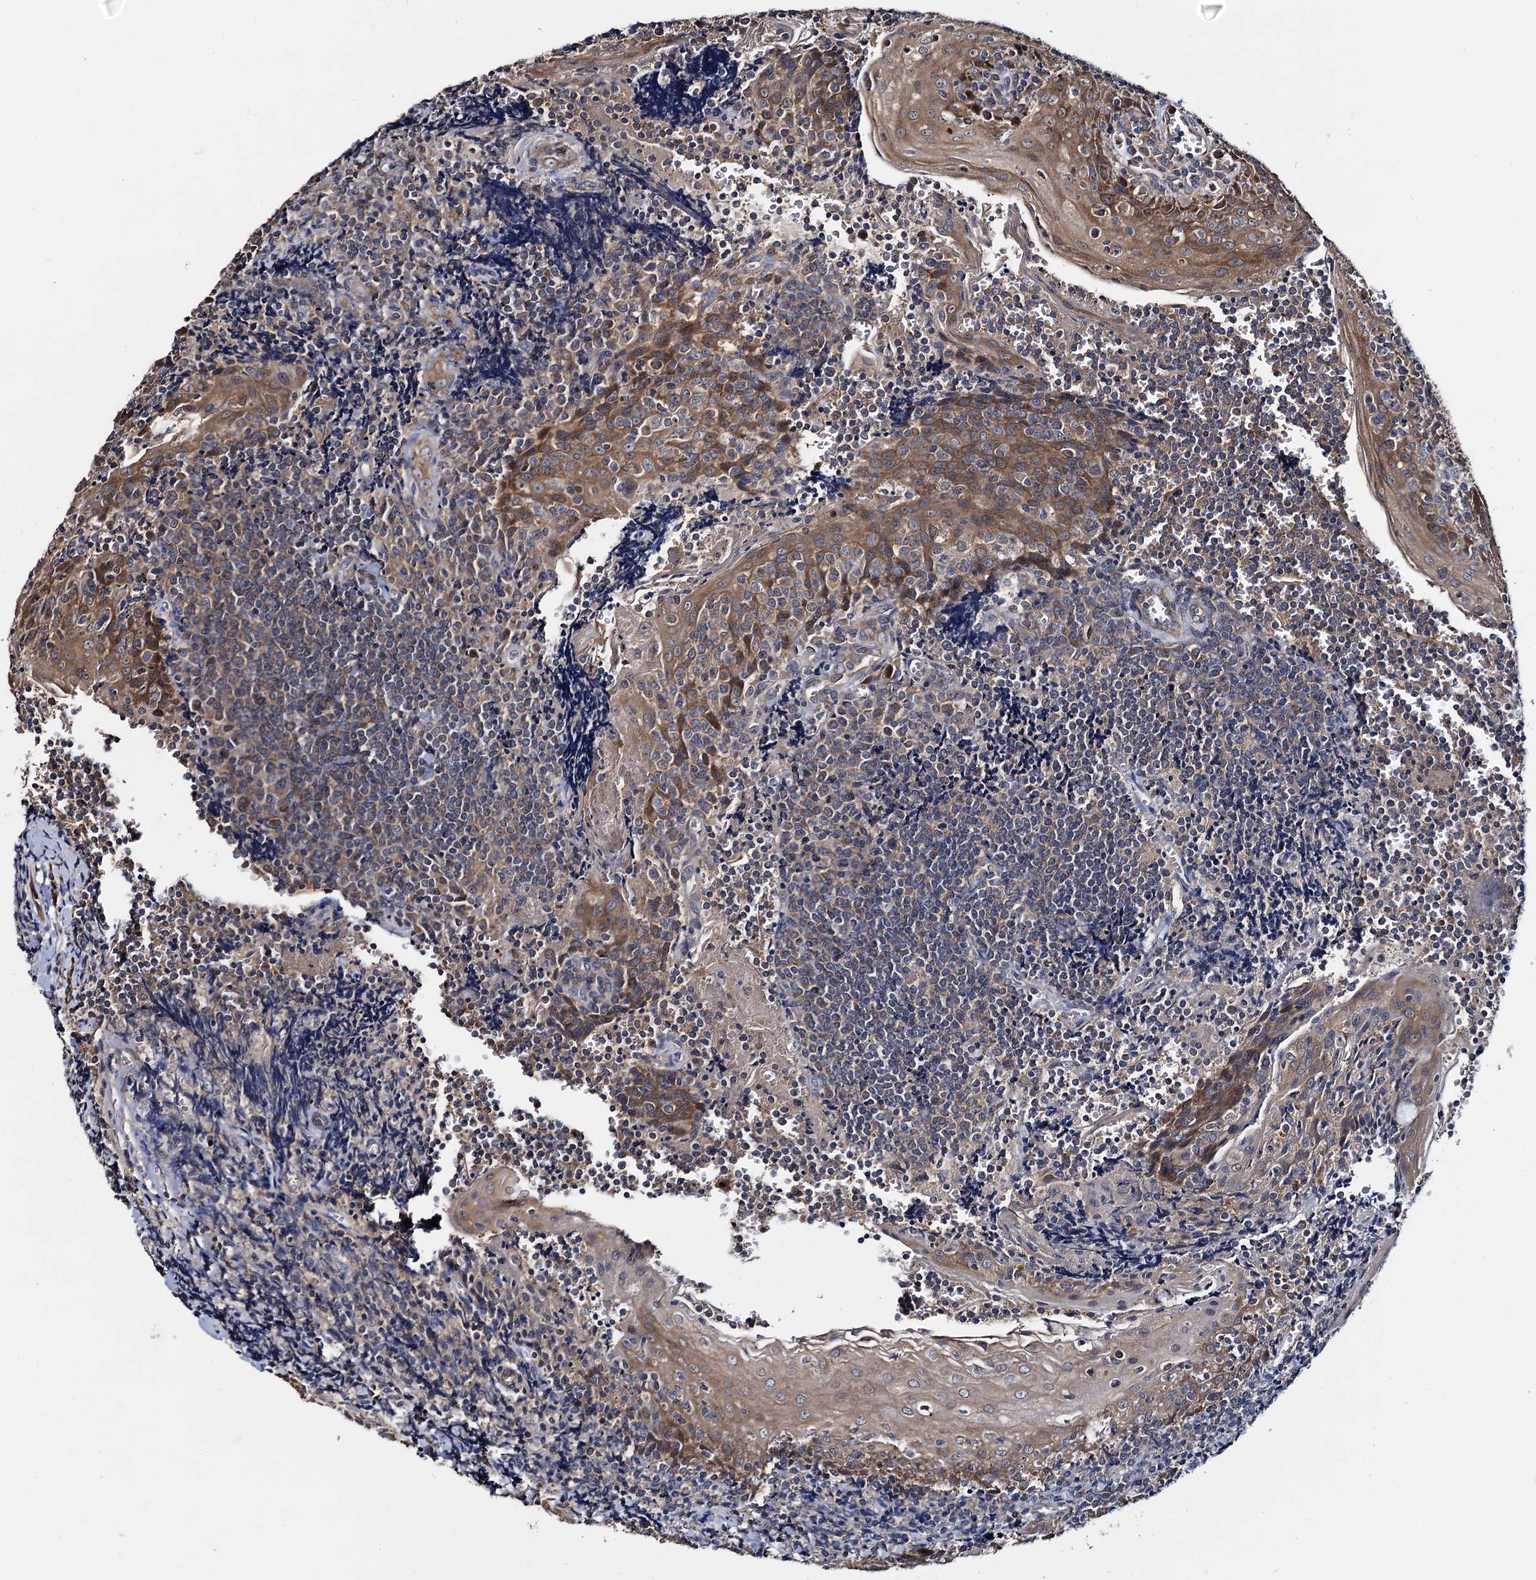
{"staining": {"intensity": "moderate", "quantity": ">75%", "location": "cytoplasmic/membranous"}, "tissue": "tonsil", "cell_type": "Germinal center cells", "image_type": "normal", "snomed": [{"axis": "morphology", "description": "Normal tissue, NOS"}, {"axis": "topography", "description": "Tonsil"}], "caption": "An immunohistochemistry image of normal tissue is shown. Protein staining in brown highlights moderate cytoplasmic/membranous positivity in tonsil within germinal center cells. The staining is performed using DAB (3,3'-diaminobenzidine) brown chromogen to label protein expression. The nuclei are counter-stained blue using hematoxylin.", "gene": "CEP192", "patient": {"sex": "male", "age": 27}}